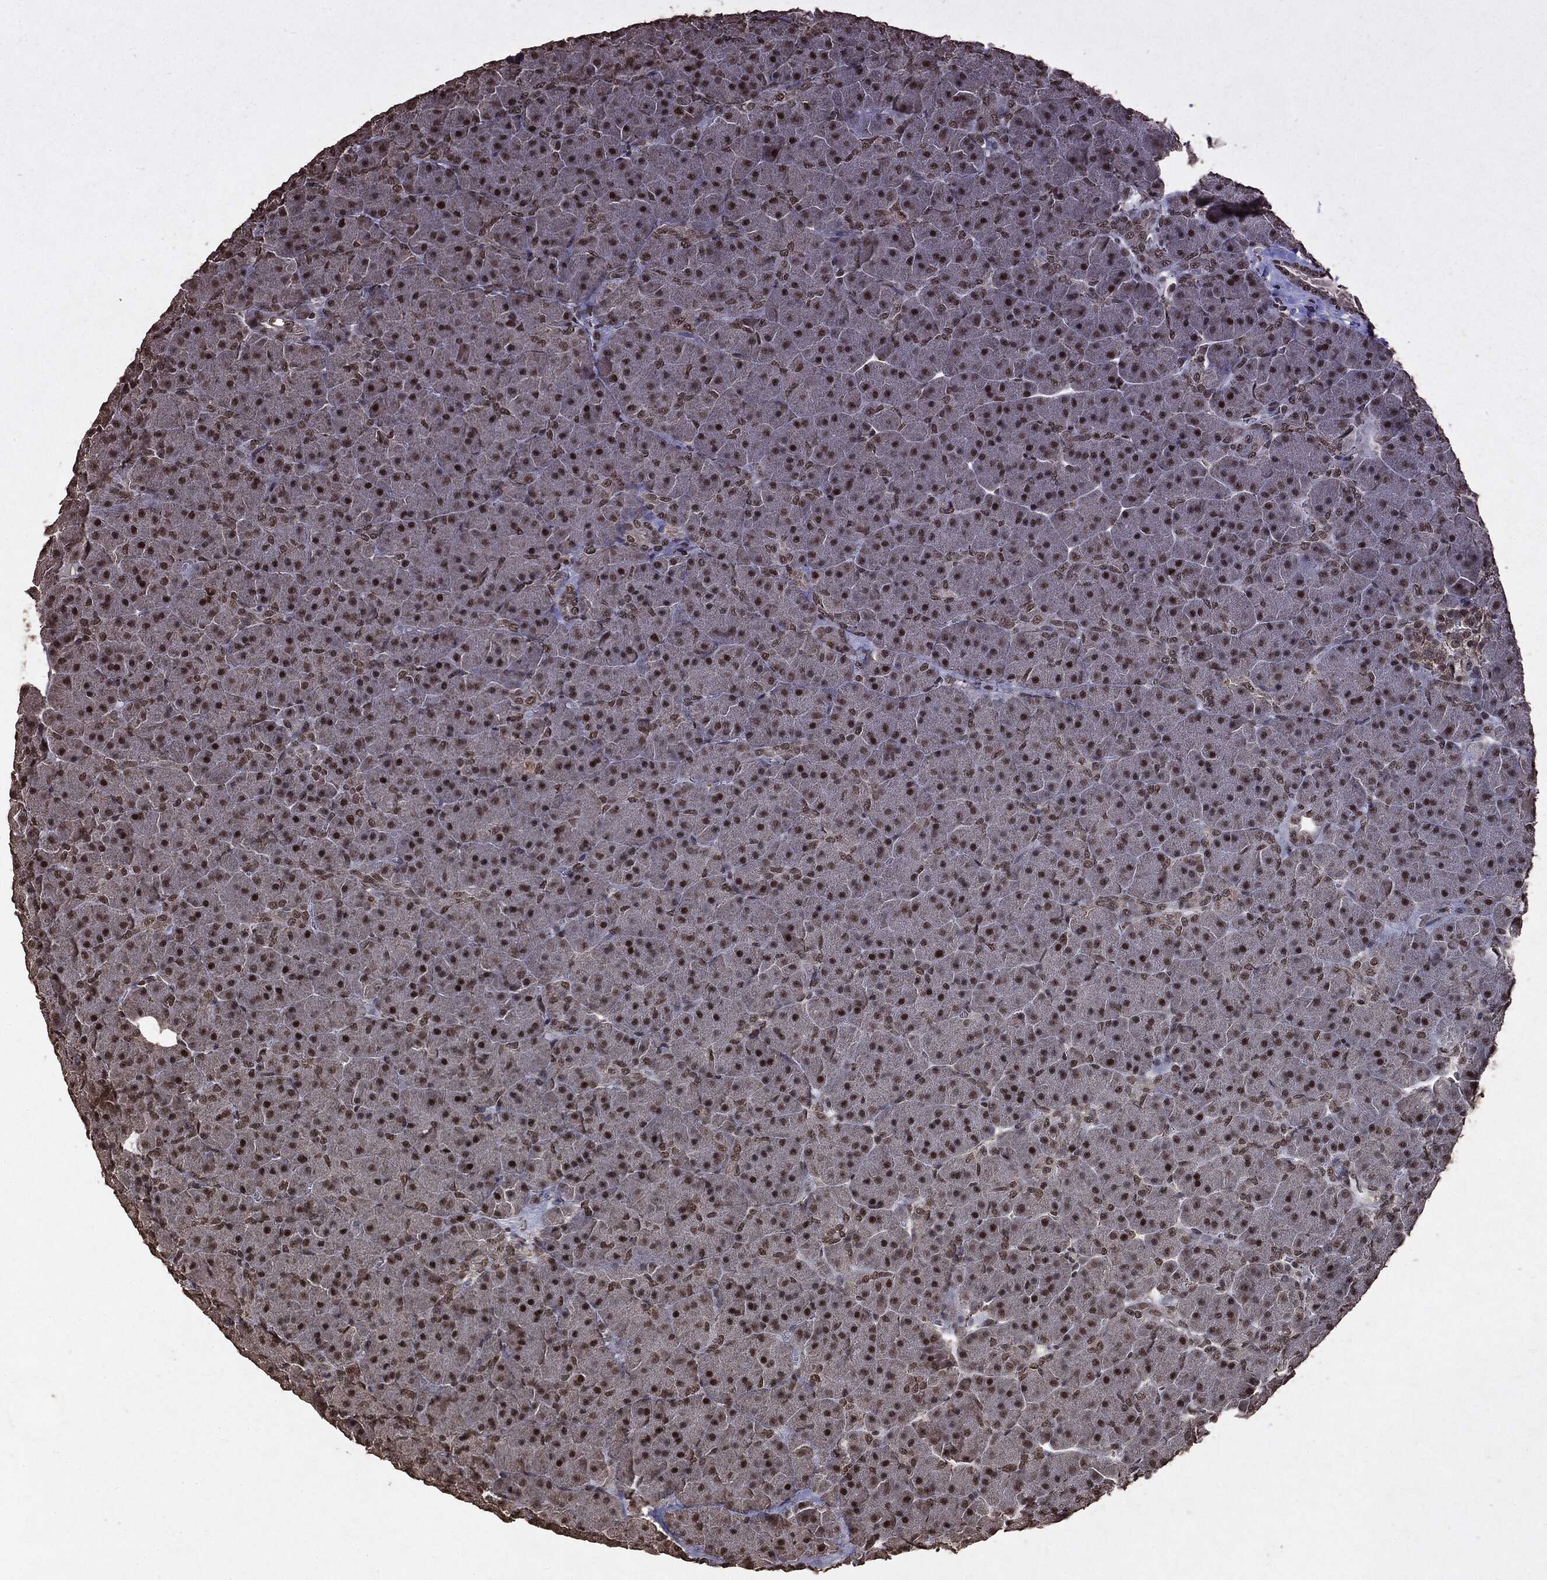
{"staining": {"intensity": "moderate", "quantity": ">75%", "location": "nuclear"}, "tissue": "pancreas", "cell_type": "Exocrine glandular cells", "image_type": "normal", "snomed": [{"axis": "morphology", "description": "Normal tissue, NOS"}, {"axis": "topography", "description": "Pancreas"}], "caption": "Moderate nuclear positivity is identified in about >75% of exocrine glandular cells in normal pancreas.", "gene": "RAD18", "patient": {"sex": "male", "age": 61}}